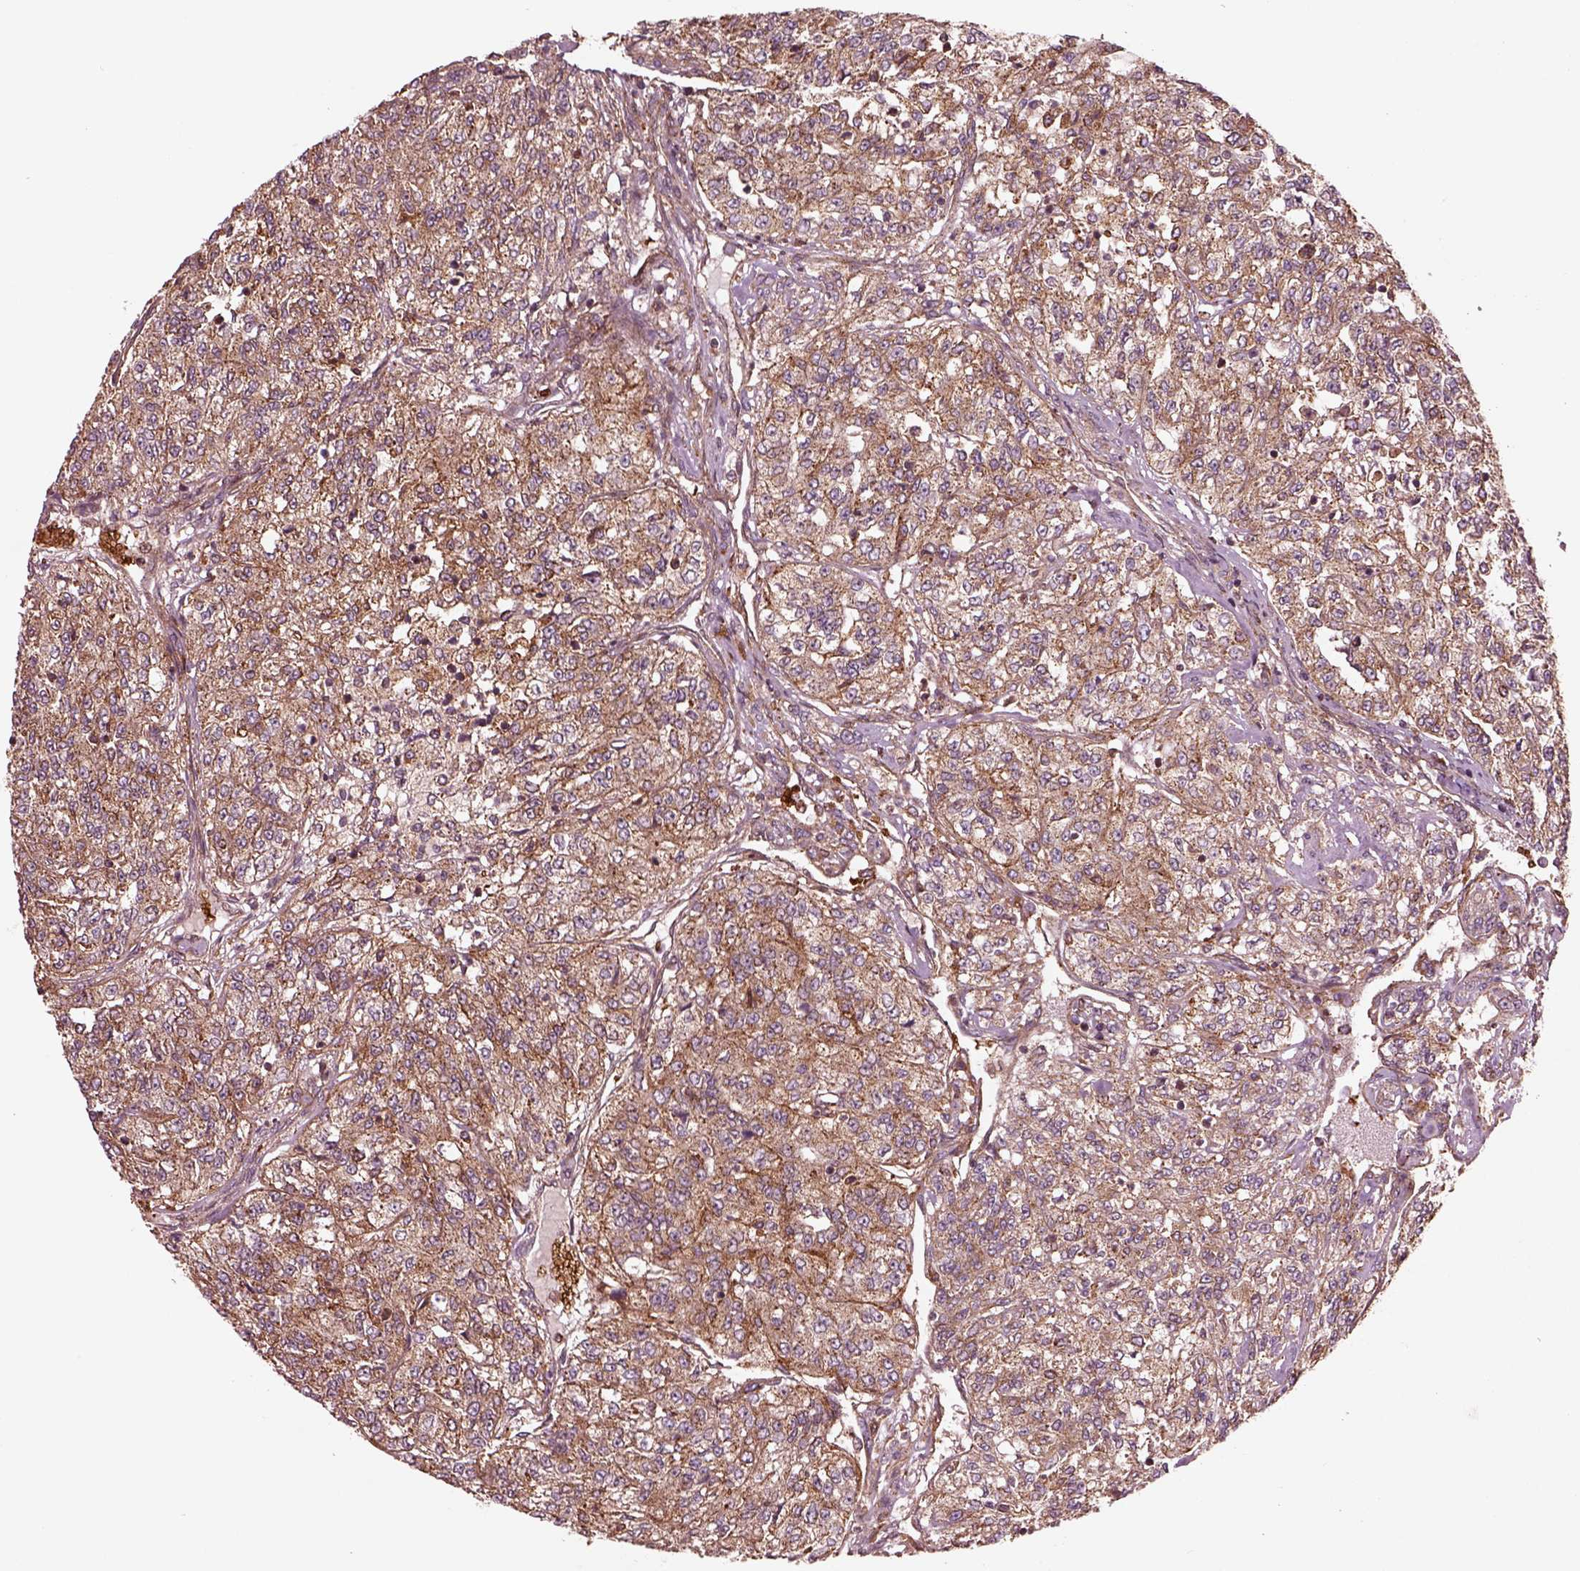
{"staining": {"intensity": "moderate", "quantity": "25%-75%", "location": "cytoplasmic/membranous"}, "tissue": "renal cancer", "cell_type": "Tumor cells", "image_type": "cancer", "snomed": [{"axis": "morphology", "description": "Adenocarcinoma, NOS"}, {"axis": "topography", "description": "Kidney"}], "caption": "This image demonstrates IHC staining of human renal adenocarcinoma, with medium moderate cytoplasmic/membranous expression in about 25%-75% of tumor cells.", "gene": "WASHC2A", "patient": {"sex": "female", "age": 63}}